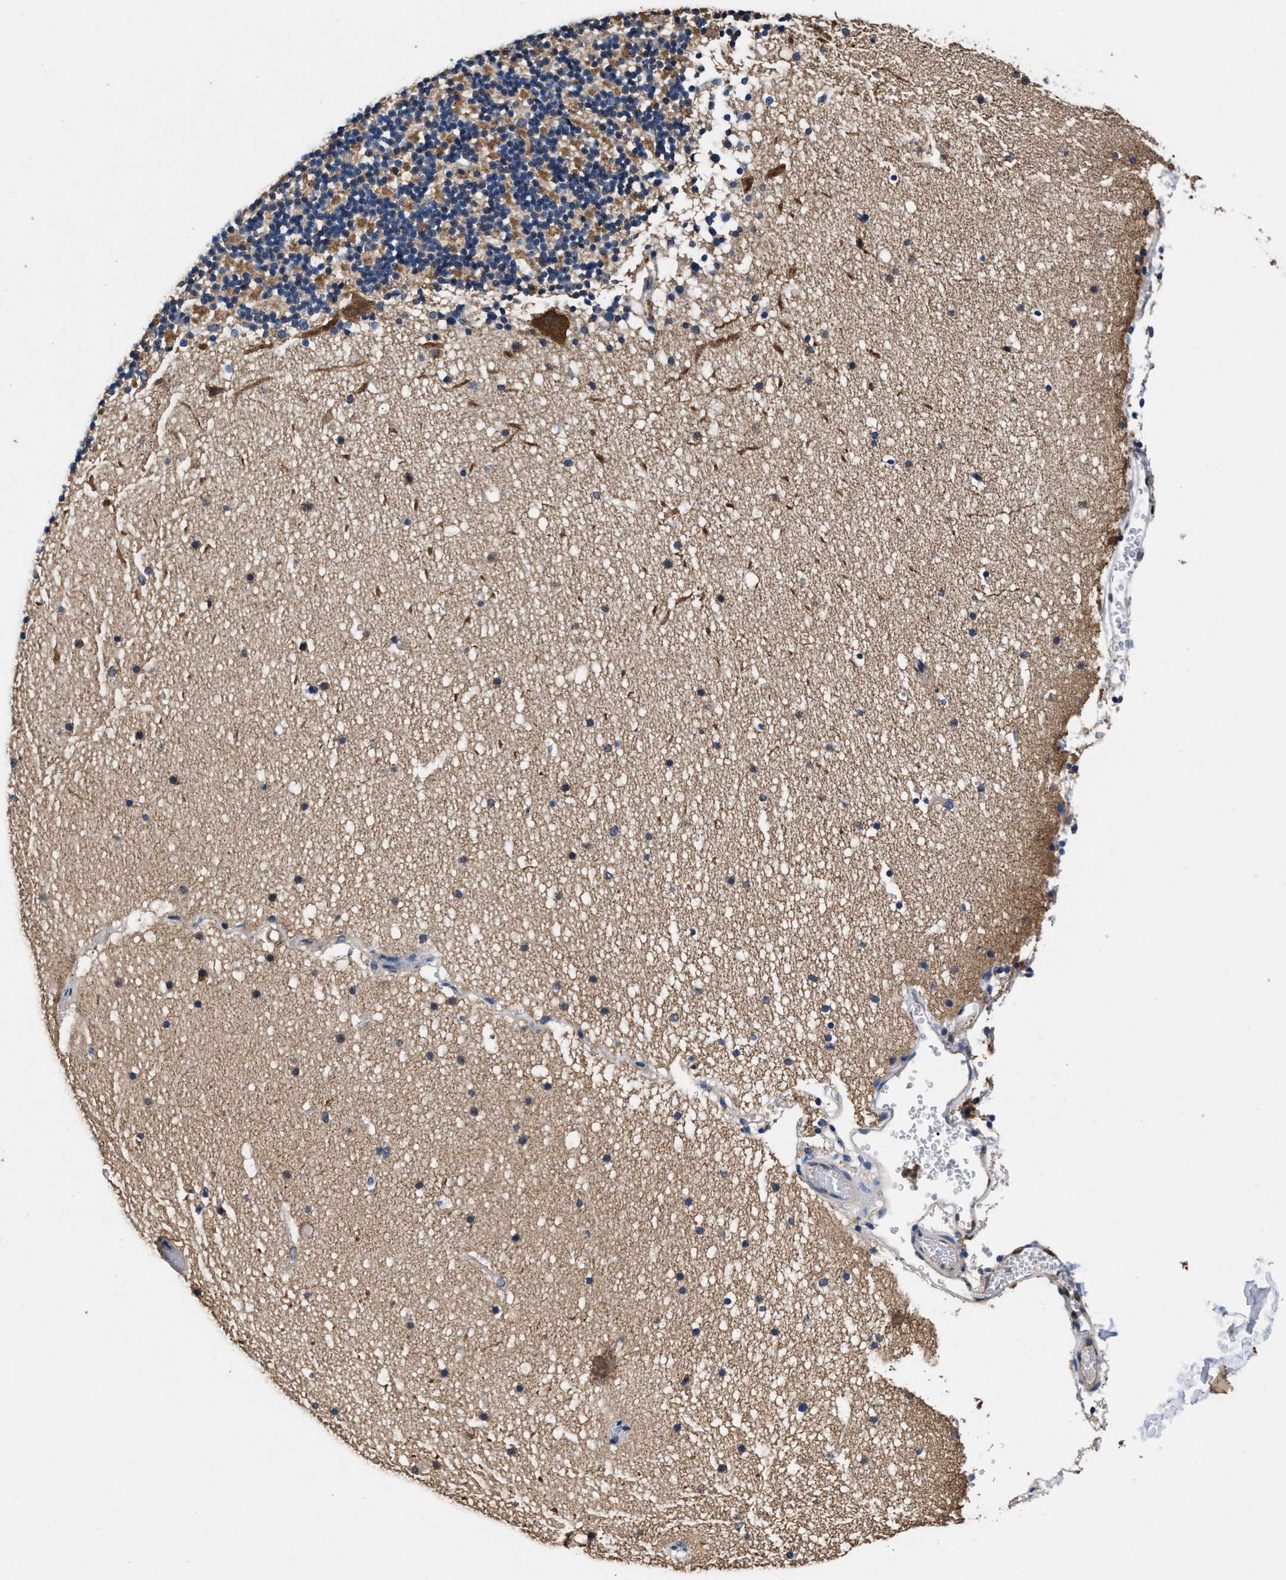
{"staining": {"intensity": "moderate", "quantity": "25%-75%", "location": "cytoplasmic/membranous"}, "tissue": "cerebellum", "cell_type": "Cells in granular layer", "image_type": "normal", "snomed": [{"axis": "morphology", "description": "Normal tissue, NOS"}, {"axis": "topography", "description": "Cerebellum"}], "caption": "Immunohistochemical staining of benign human cerebellum exhibits medium levels of moderate cytoplasmic/membranous staining in approximately 25%-75% of cells in granular layer.", "gene": "ACLY", "patient": {"sex": "male", "age": 57}}